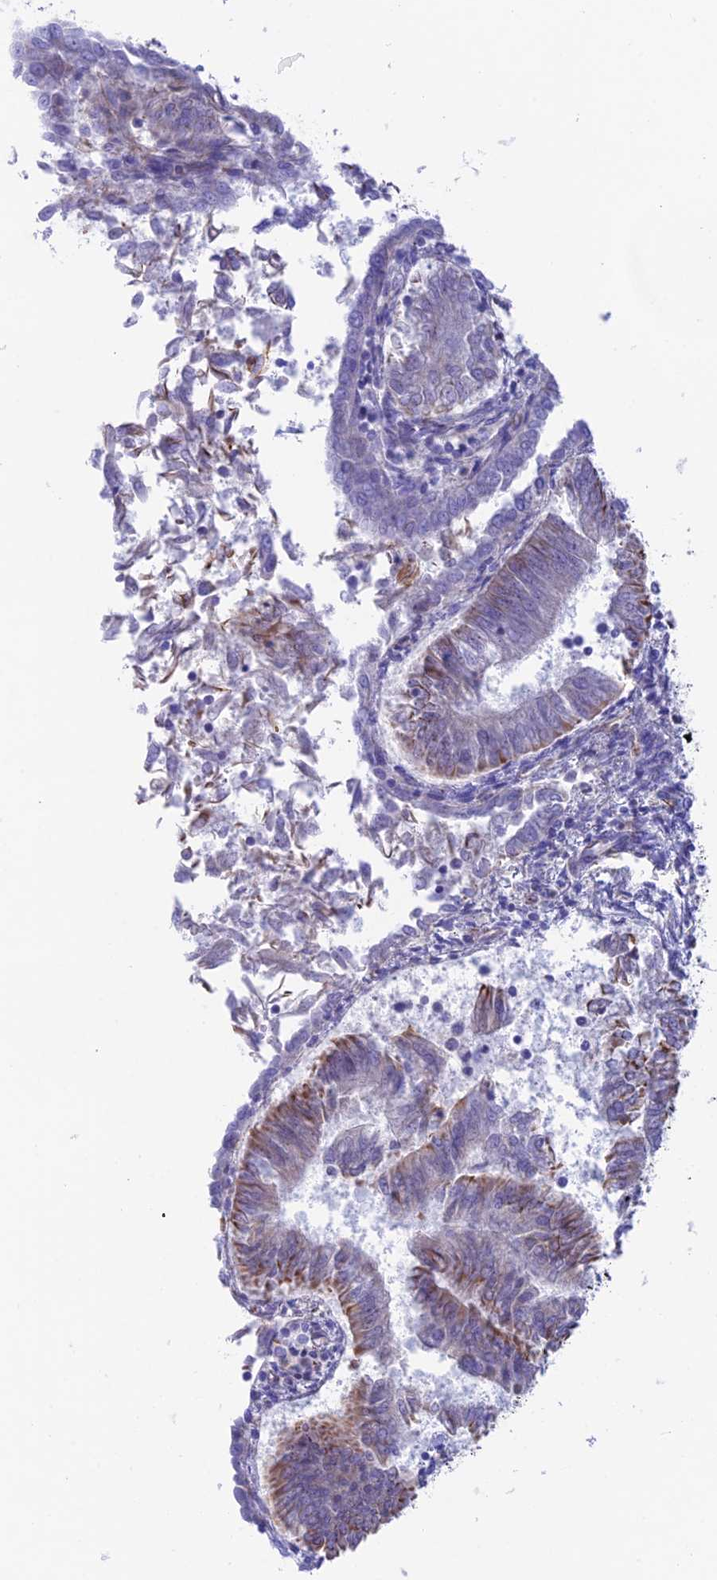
{"staining": {"intensity": "moderate", "quantity": "<25%", "location": "cytoplasmic/membranous"}, "tissue": "endometrial cancer", "cell_type": "Tumor cells", "image_type": "cancer", "snomed": [{"axis": "morphology", "description": "Adenocarcinoma, NOS"}, {"axis": "topography", "description": "Endometrium"}], "caption": "Approximately <25% of tumor cells in endometrial cancer display moderate cytoplasmic/membranous protein expression as visualized by brown immunohistochemical staining.", "gene": "ZNF652", "patient": {"sex": "female", "age": 58}}